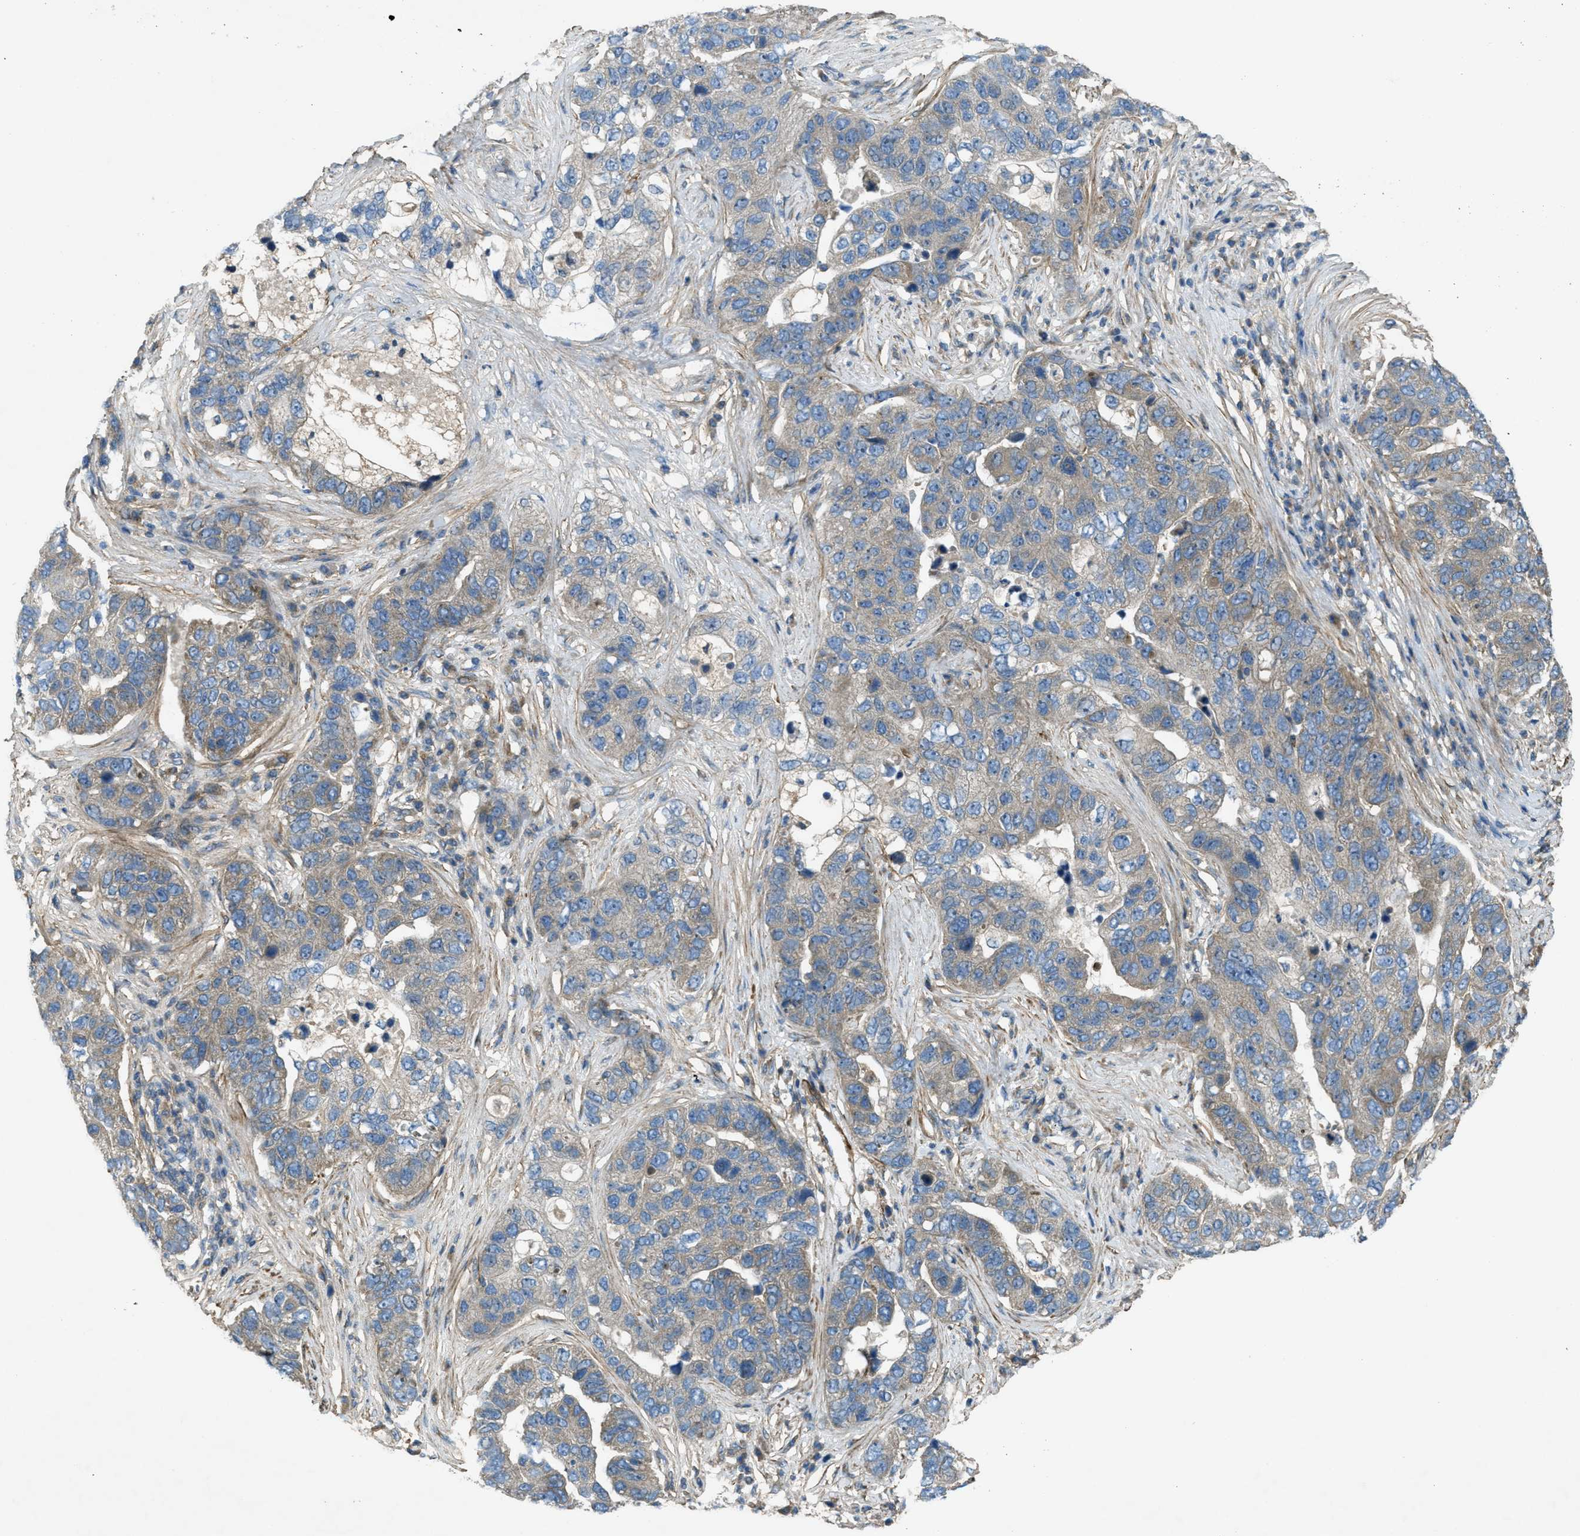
{"staining": {"intensity": "moderate", "quantity": ">75%", "location": "cytoplasmic/membranous"}, "tissue": "pancreatic cancer", "cell_type": "Tumor cells", "image_type": "cancer", "snomed": [{"axis": "morphology", "description": "Adenocarcinoma, NOS"}, {"axis": "topography", "description": "Pancreas"}], "caption": "Pancreatic cancer (adenocarcinoma) stained for a protein (brown) reveals moderate cytoplasmic/membranous positive expression in about >75% of tumor cells.", "gene": "VEZT", "patient": {"sex": "female", "age": 61}}